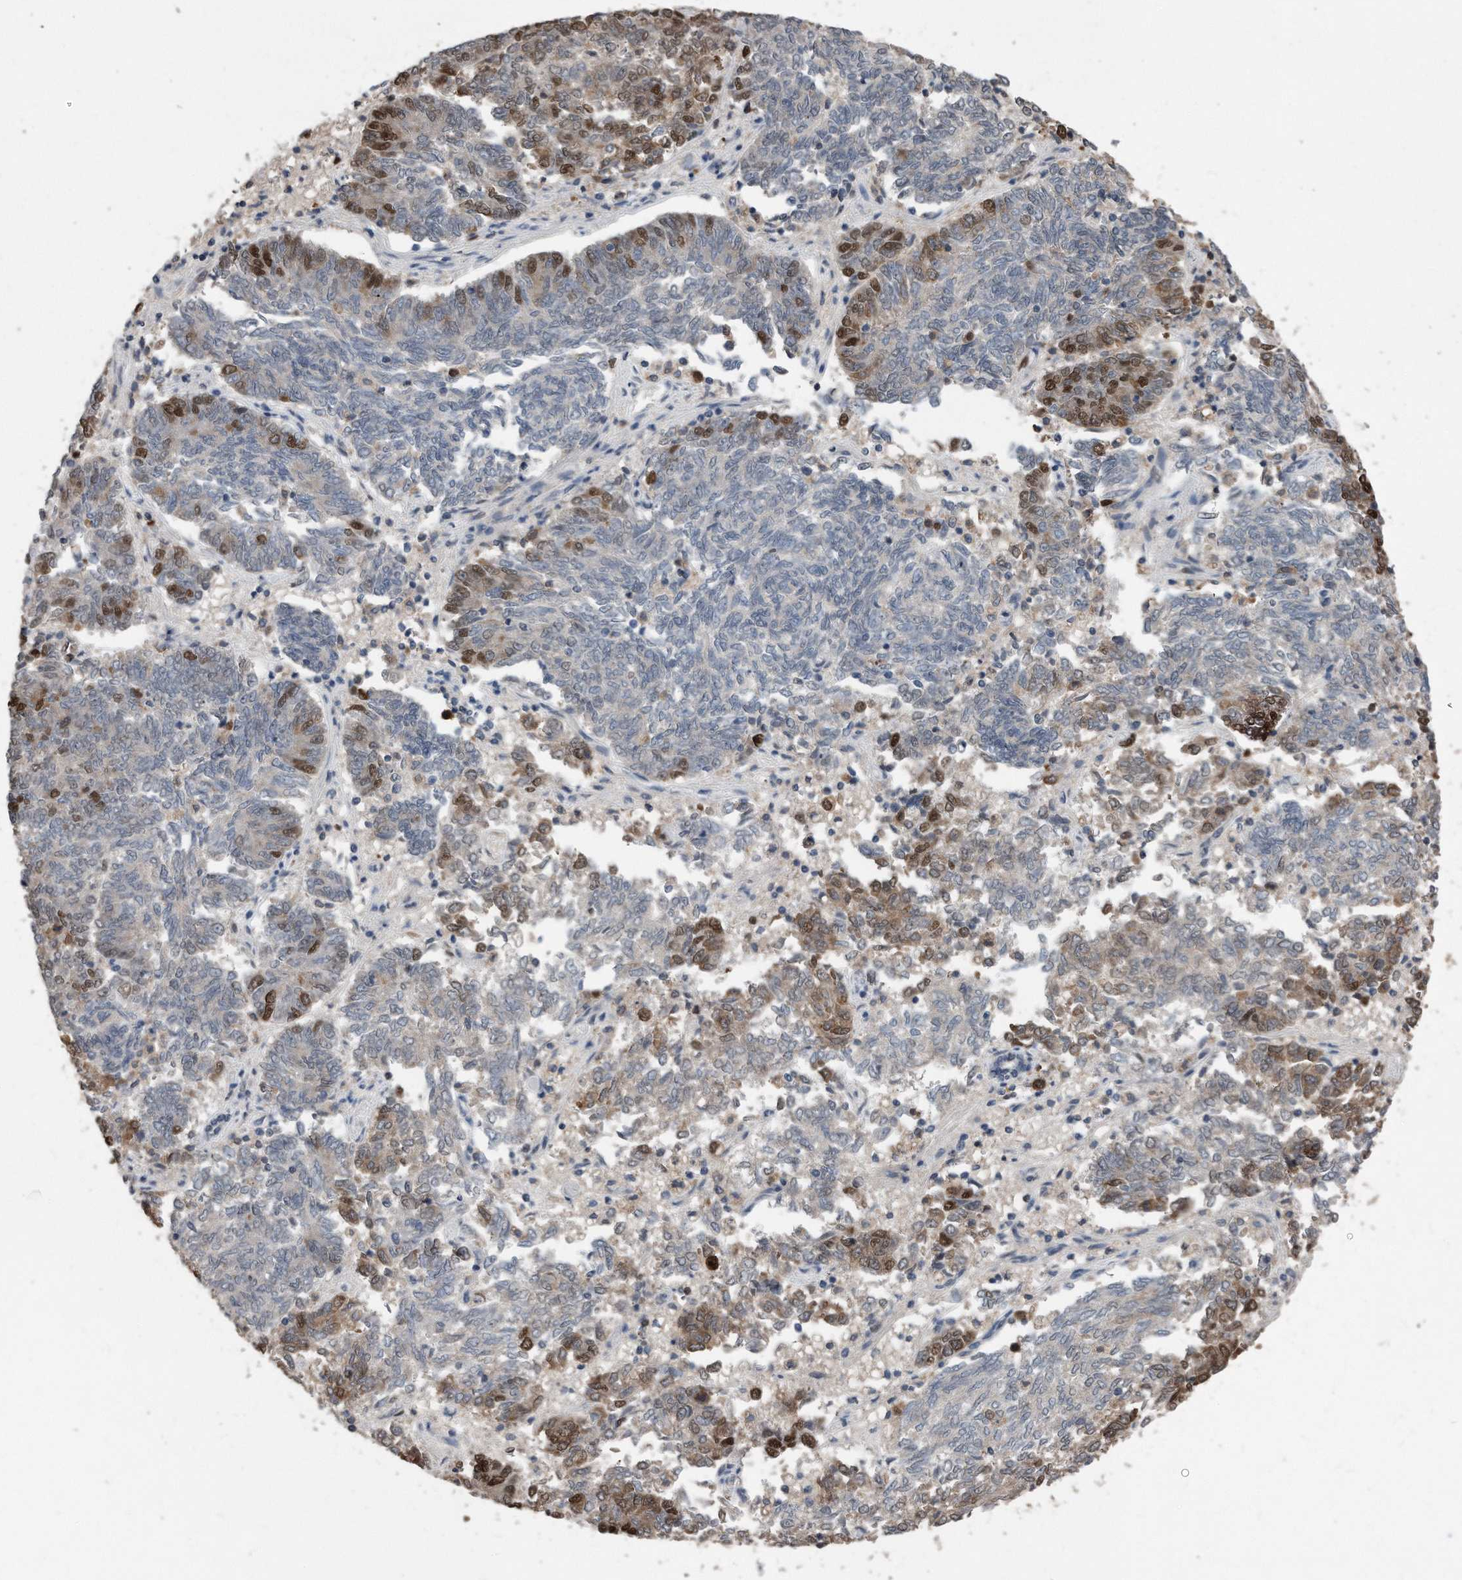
{"staining": {"intensity": "moderate", "quantity": "25%-75%", "location": "cytoplasmic/membranous,nuclear"}, "tissue": "endometrial cancer", "cell_type": "Tumor cells", "image_type": "cancer", "snomed": [{"axis": "morphology", "description": "Adenocarcinoma, NOS"}, {"axis": "topography", "description": "Endometrium"}], "caption": "Protein expression analysis of endometrial adenocarcinoma exhibits moderate cytoplasmic/membranous and nuclear staining in approximately 25%-75% of tumor cells.", "gene": "PCNA", "patient": {"sex": "female", "age": 80}}